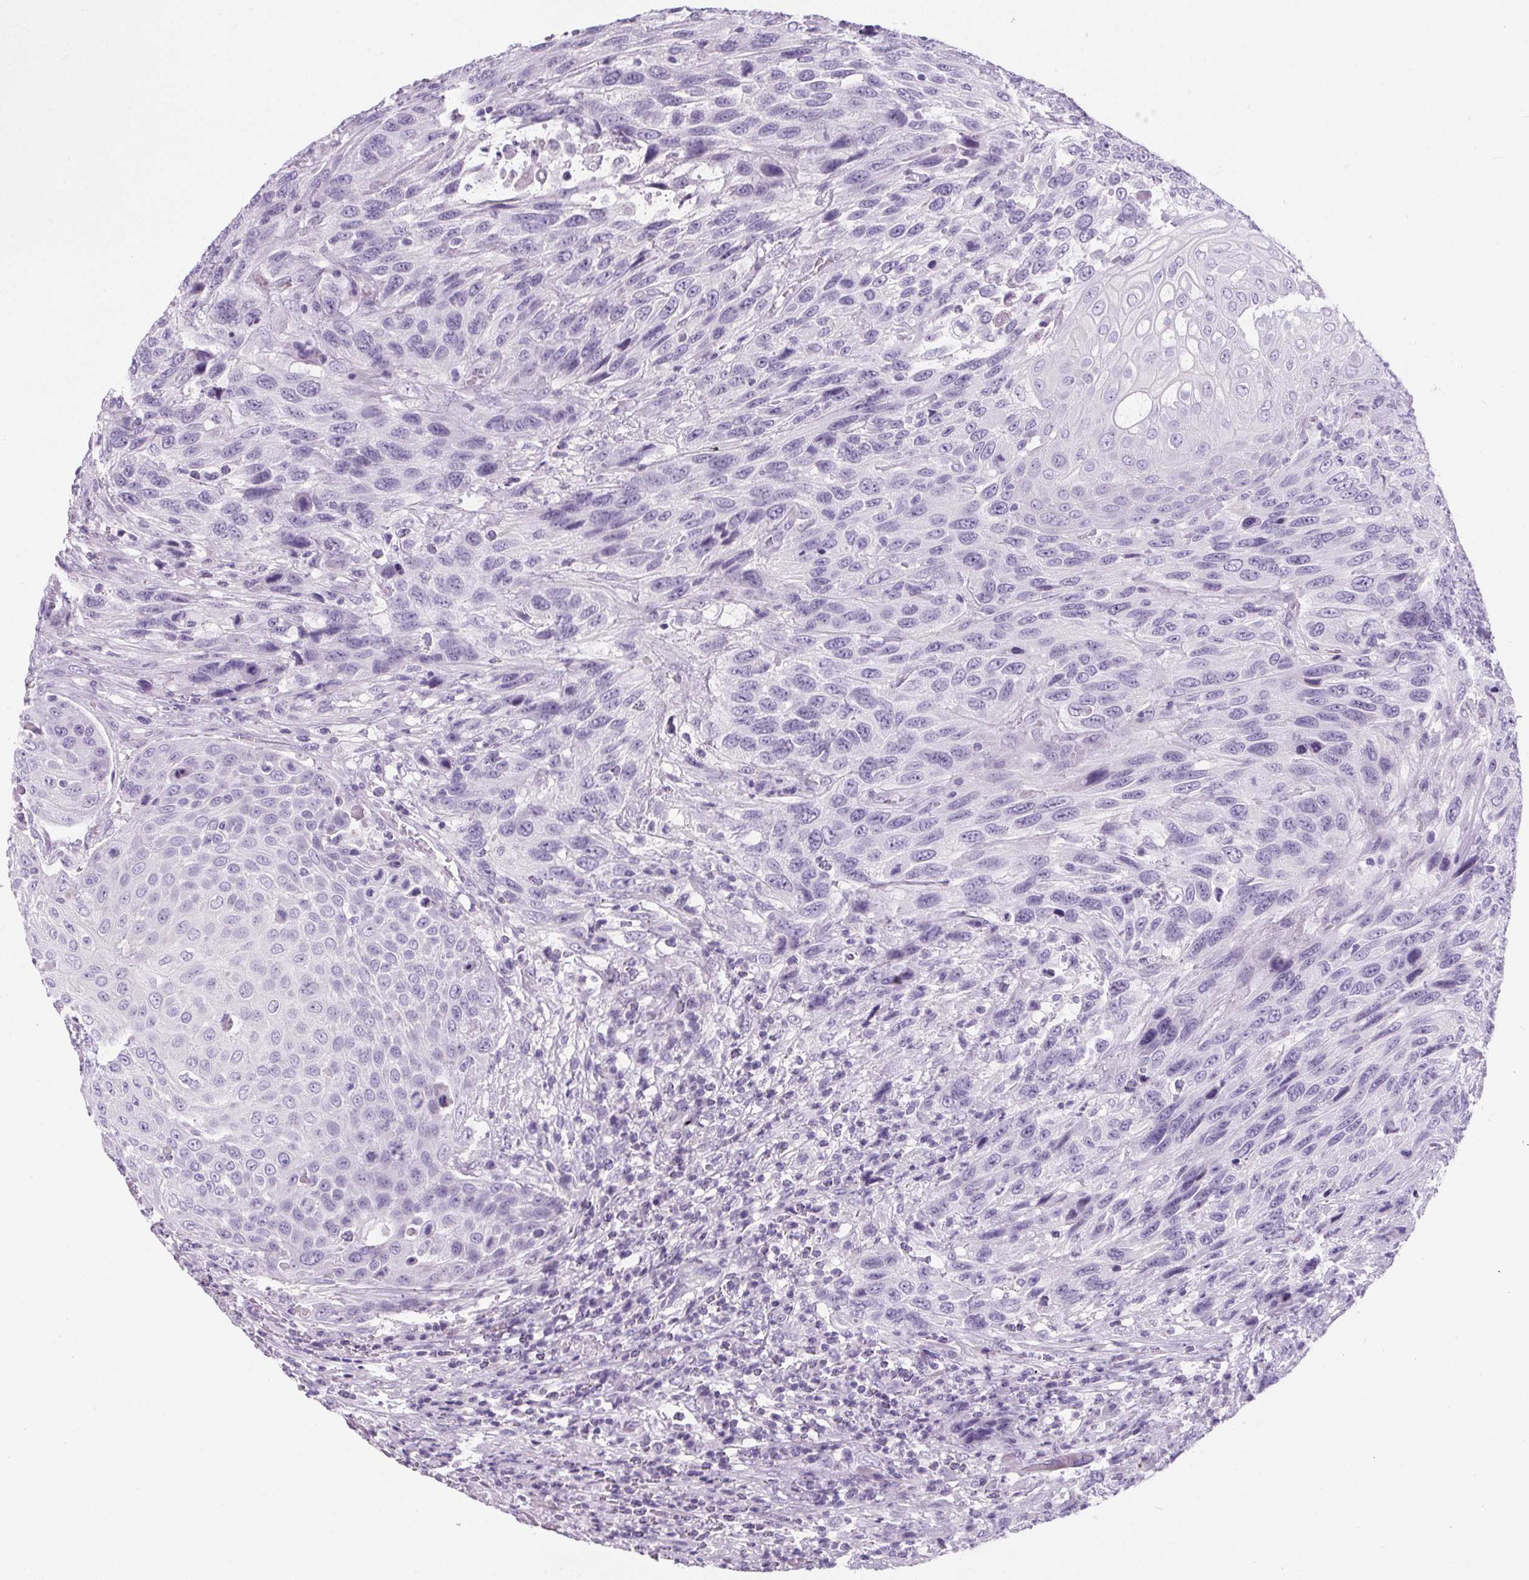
{"staining": {"intensity": "negative", "quantity": "none", "location": "none"}, "tissue": "urothelial cancer", "cell_type": "Tumor cells", "image_type": "cancer", "snomed": [{"axis": "morphology", "description": "Urothelial carcinoma, High grade"}, {"axis": "topography", "description": "Urinary bladder"}], "caption": "DAB immunohistochemical staining of human high-grade urothelial carcinoma displays no significant staining in tumor cells.", "gene": "ADRB1", "patient": {"sex": "female", "age": 70}}